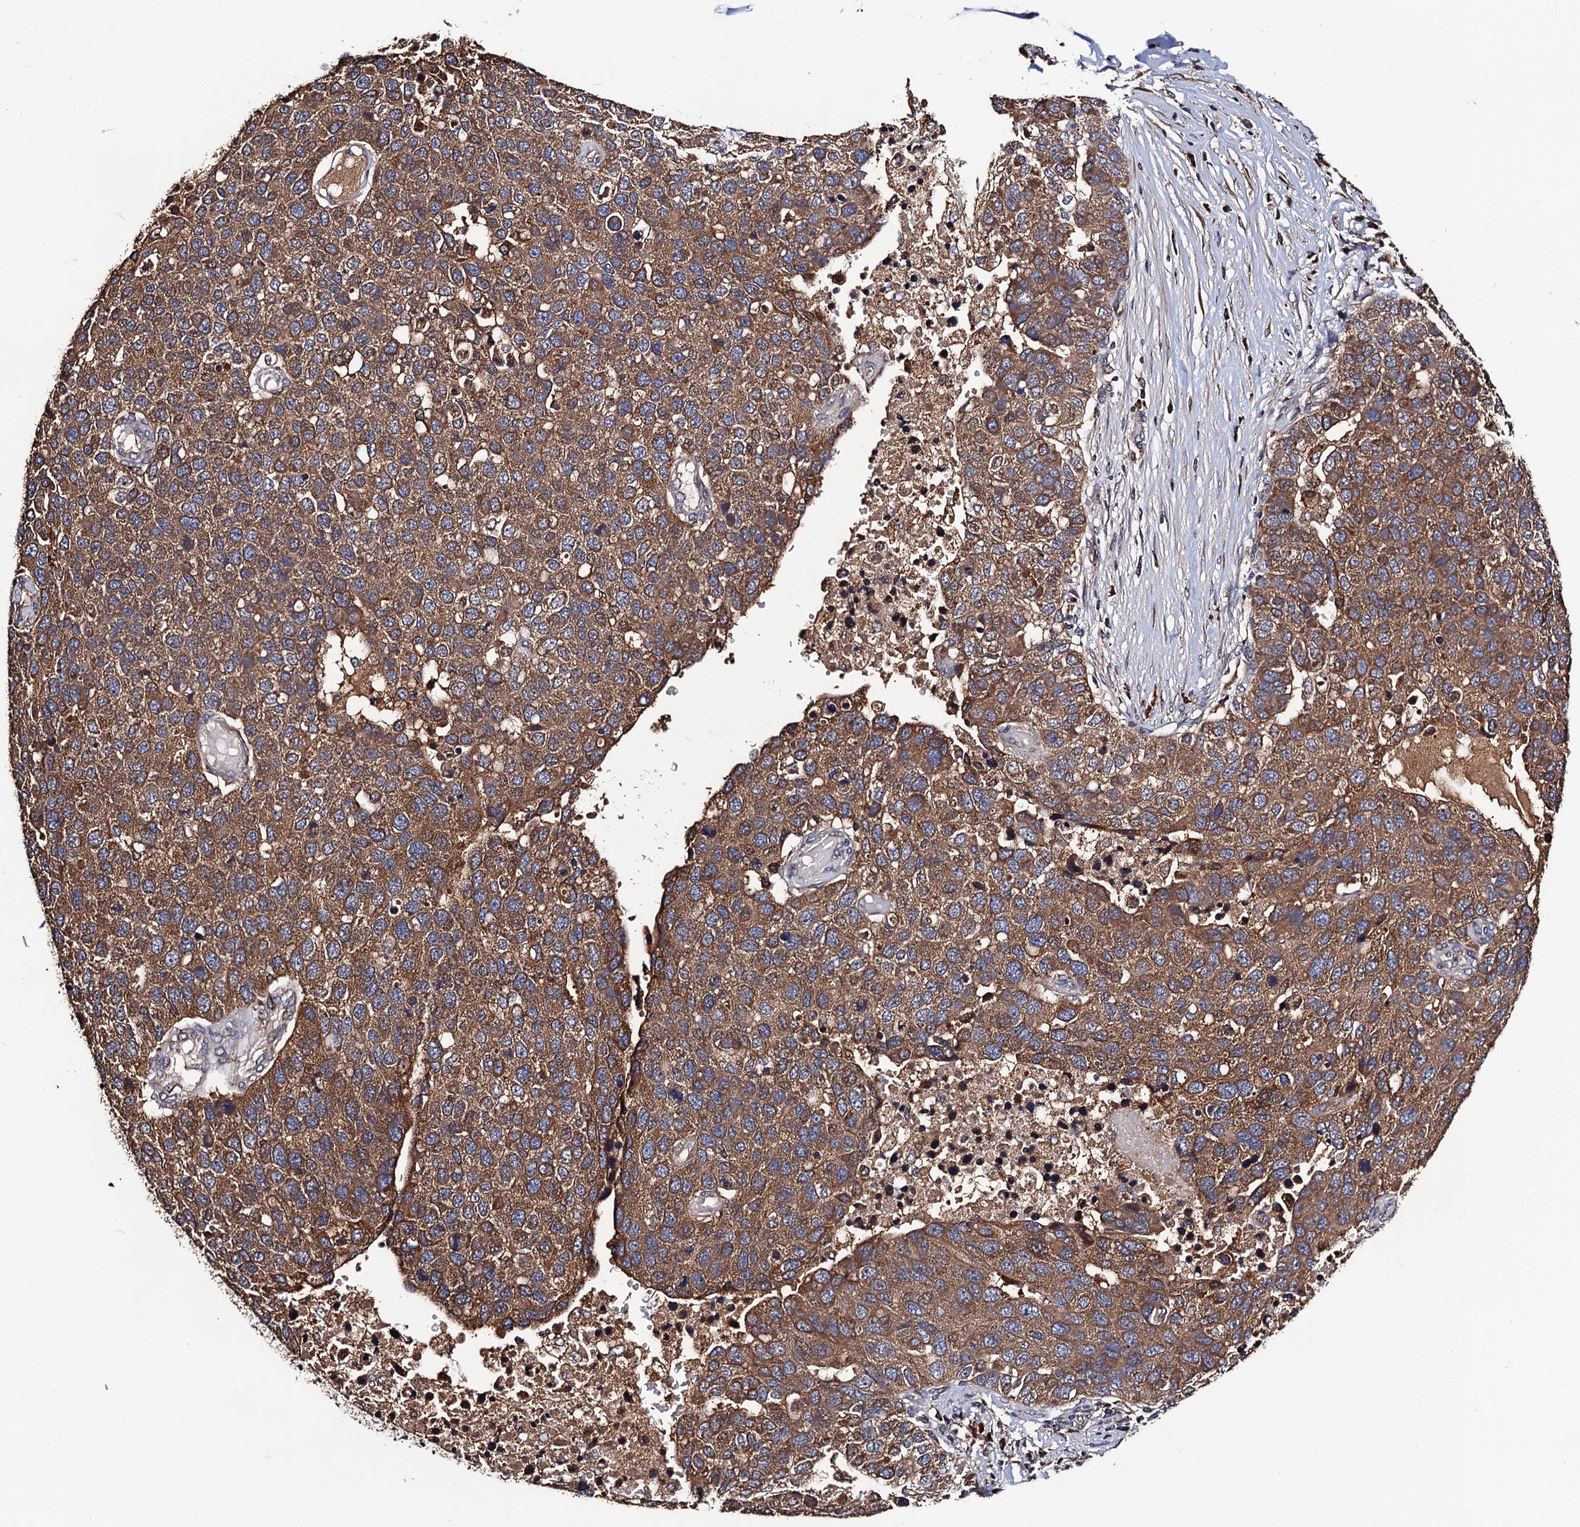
{"staining": {"intensity": "moderate", "quantity": ">75%", "location": "cytoplasmic/membranous"}, "tissue": "pancreatic cancer", "cell_type": "Tumor cells", "image_type": "cancer", "snomed": [{"axis": "morphology", "description": "Adenocarcinoma, NOS"}, {"axis": "topography", "description": "Pancreas"}], "caption": "Pancreatic cancer (adenocarcinoma) was stained to show a protein in brown. There is medium levels of moderate cytoplasmic/membranous expression in about >75% of tumor cells.", "gene": "RGS11", "patient": {"sex": "female", "age": 61}}